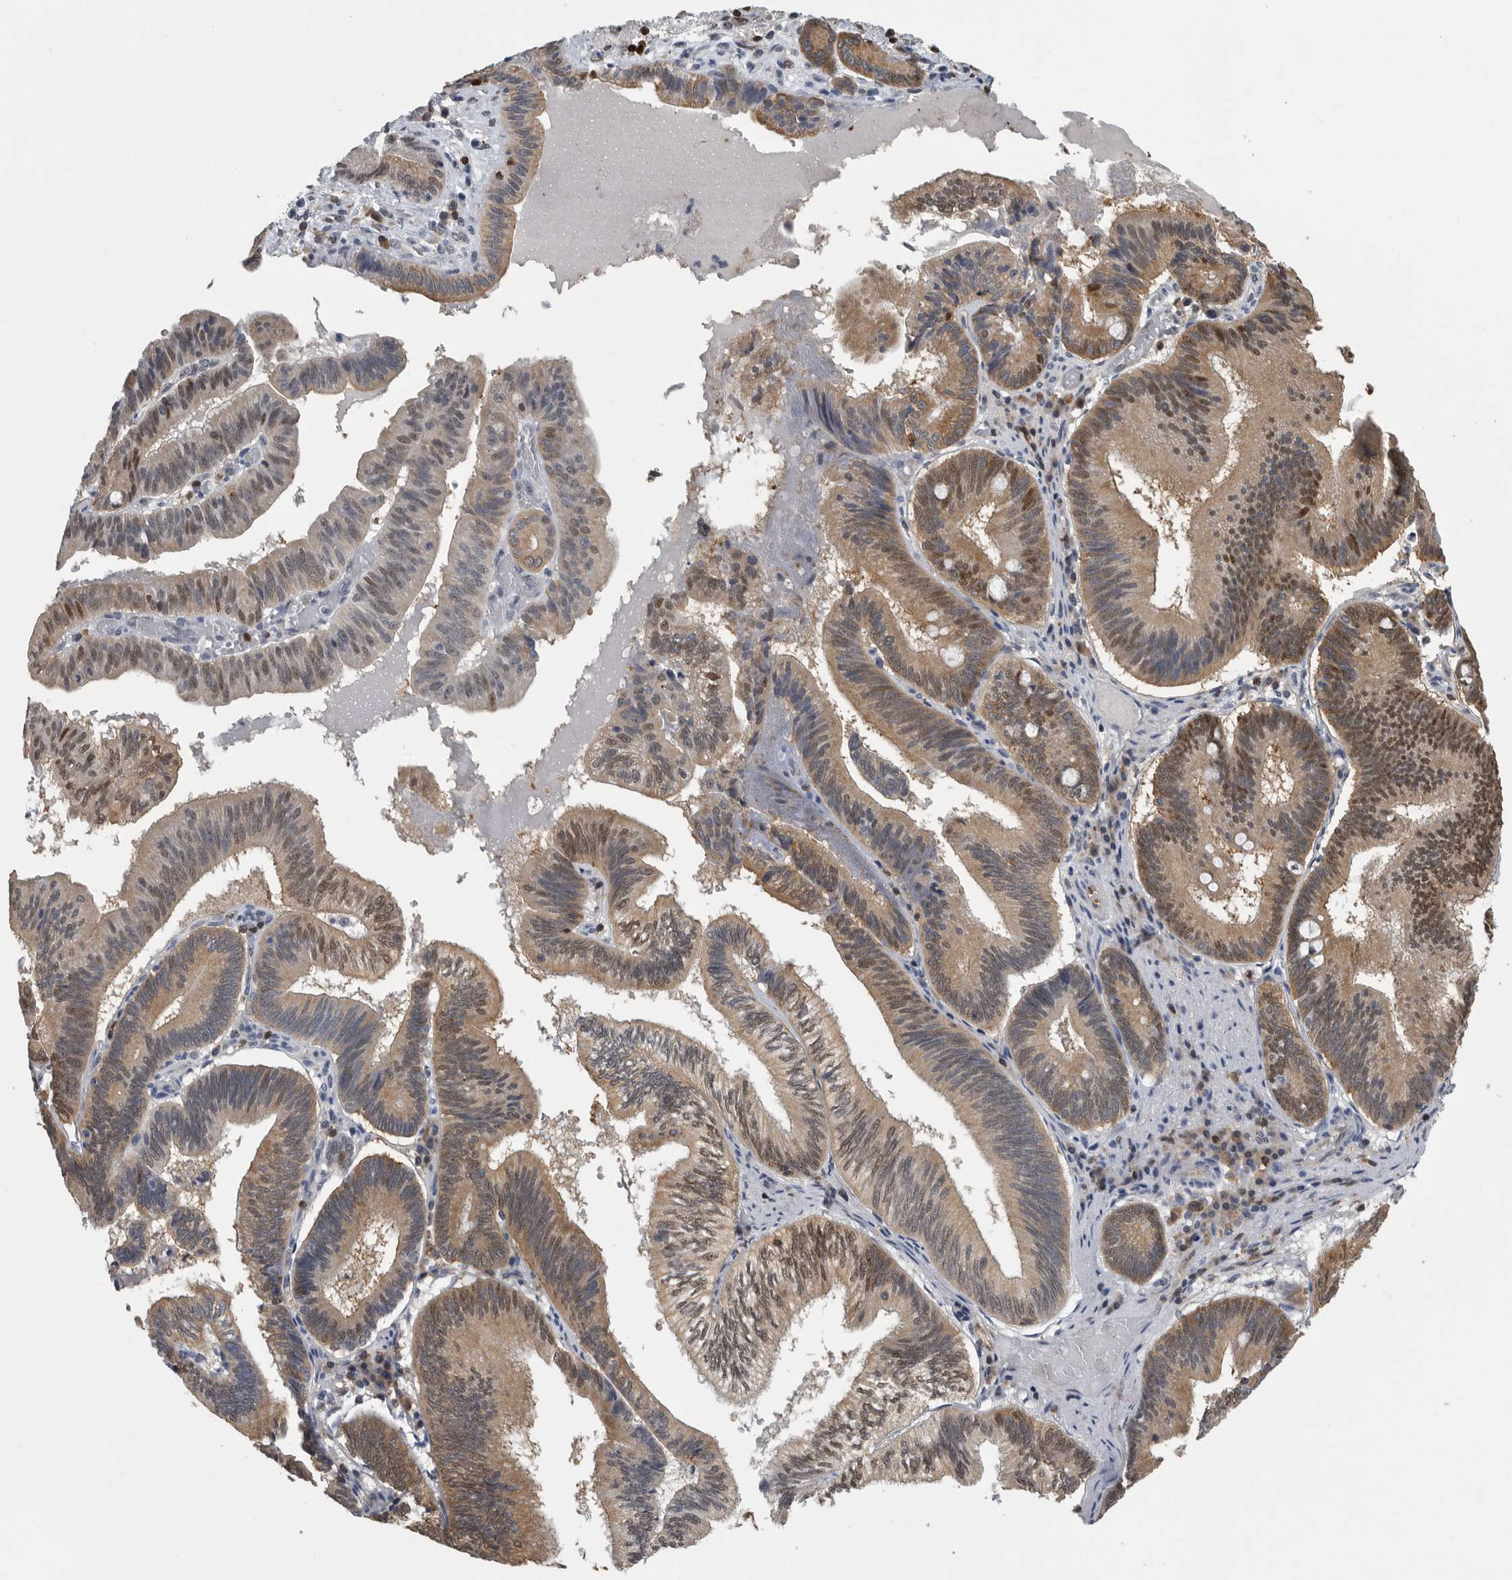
{"staining": {"intensity": "weak", "quantity": ">75%", "location": "cytoplasmic/membranous,nuclear"}, "tissue": "pancreatic cancer", "cell_type": "Tumor cells", "image_type": "cancer", "snomed": [{"axis": "morphology", "description": "Adenocarcinoma, NOS"}, {"axis": "topography", "description": "Pancreas"}], "caption": "Protein staining of pancreatic cancer (adenocarcinoma) tissue demonstrates weak cytoplasmic/membranous and nuclear staining in approximately >75% of tumor cells.", "gene": "PDCD4", "patient": {"sex": "male", "age": 82}}